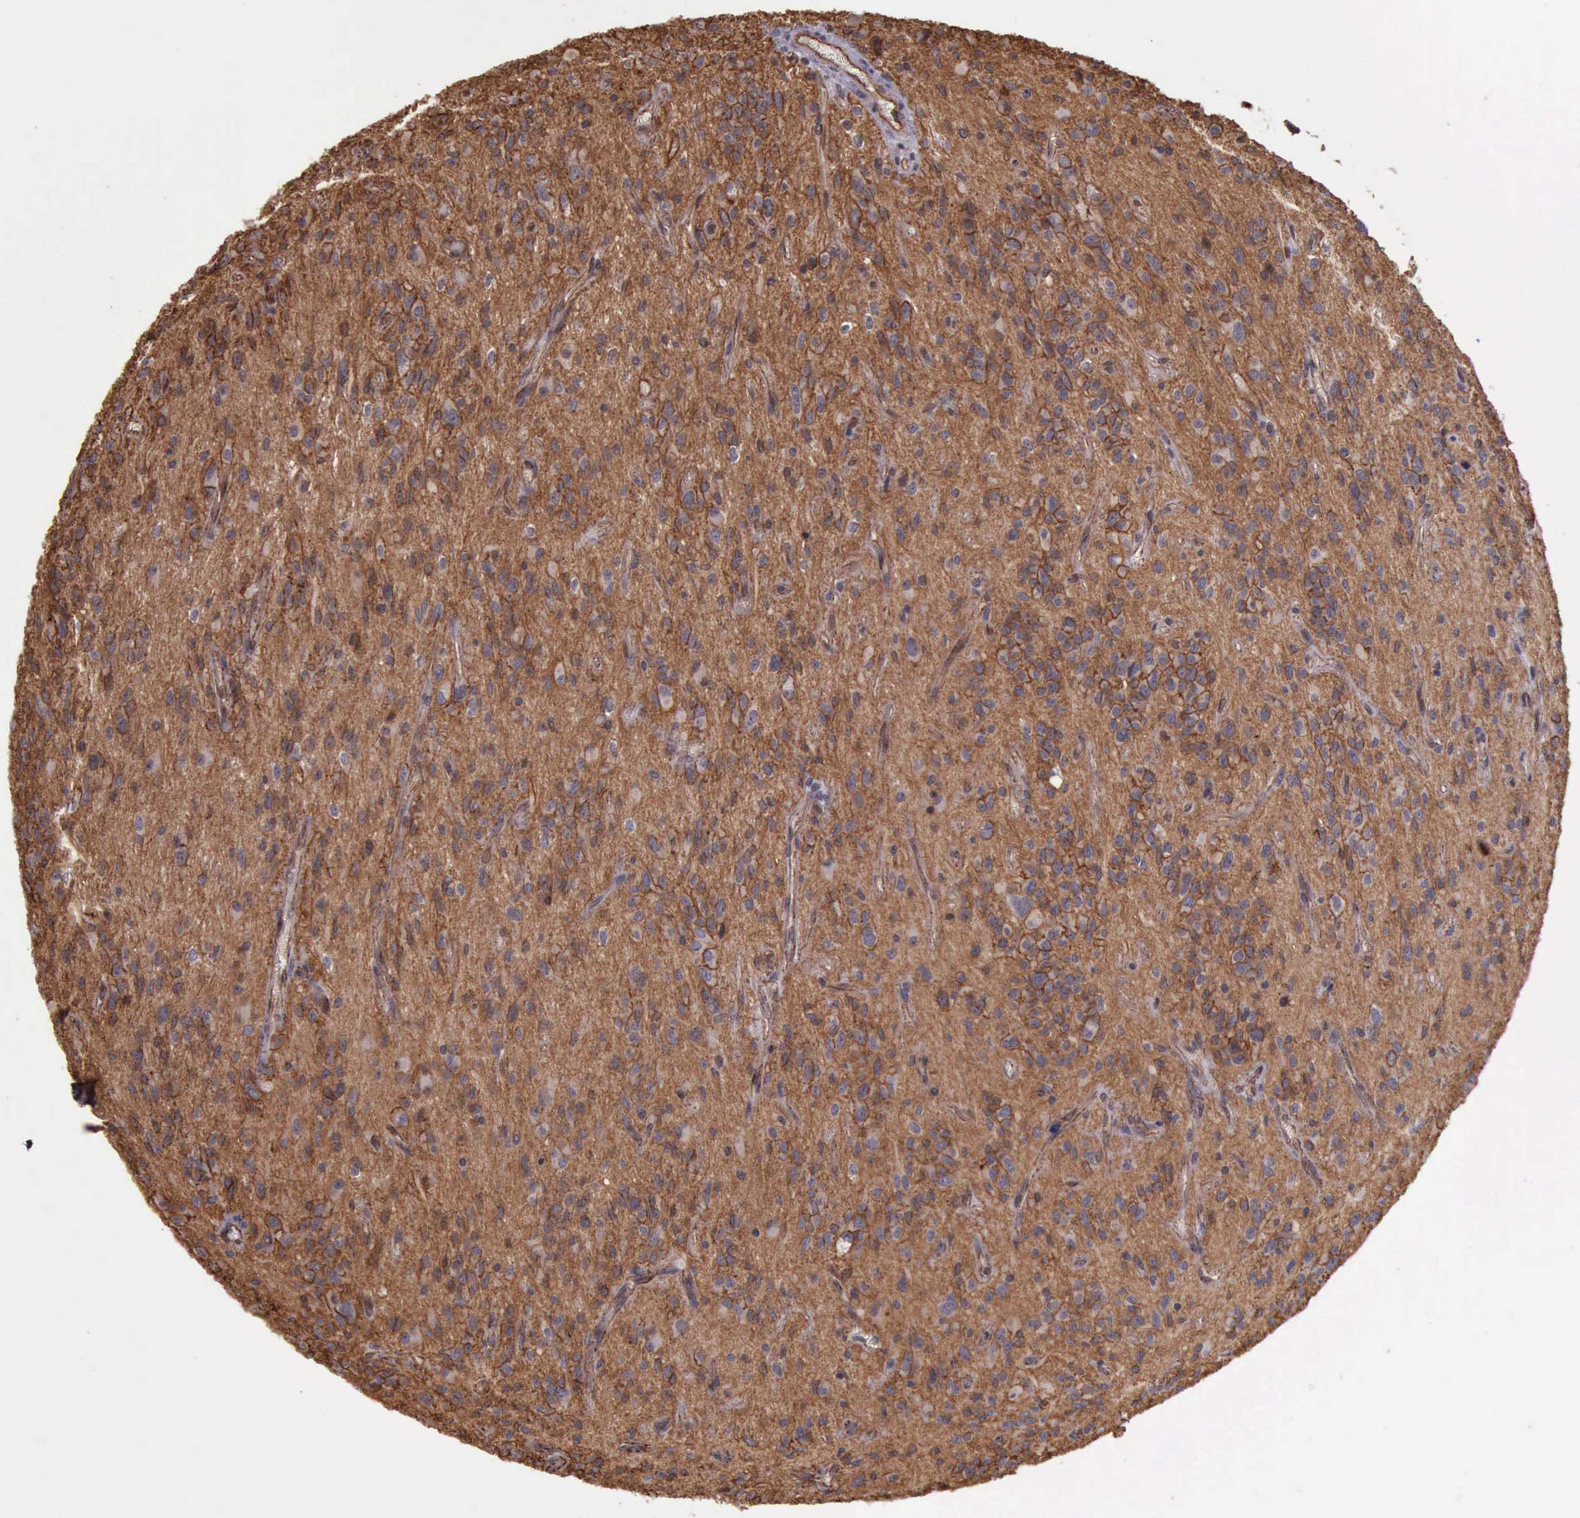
{"staining": {"intensity": "moderate", "quantity": ">75%", "location": "cytoplasmic/membranous"}, "tissue": "glioma", "cell_type": "Tumor cells", "image_type": "cancer", "snomed": [{"axis": "morphology", "description": "Glioma, malignant, Low grade"}, {"axis": "topography", "description": "Brain"}], "caption": "Immunohistochemistry (IHC) histopathology image of human glioma stained for a protein (brown), which shows medium levels of moderate cytoplasmic/membranous staining in approximately >75% of tumor cells.", "gene": "CTNNB1", "patient": {"sex": "female", "age": 15}}